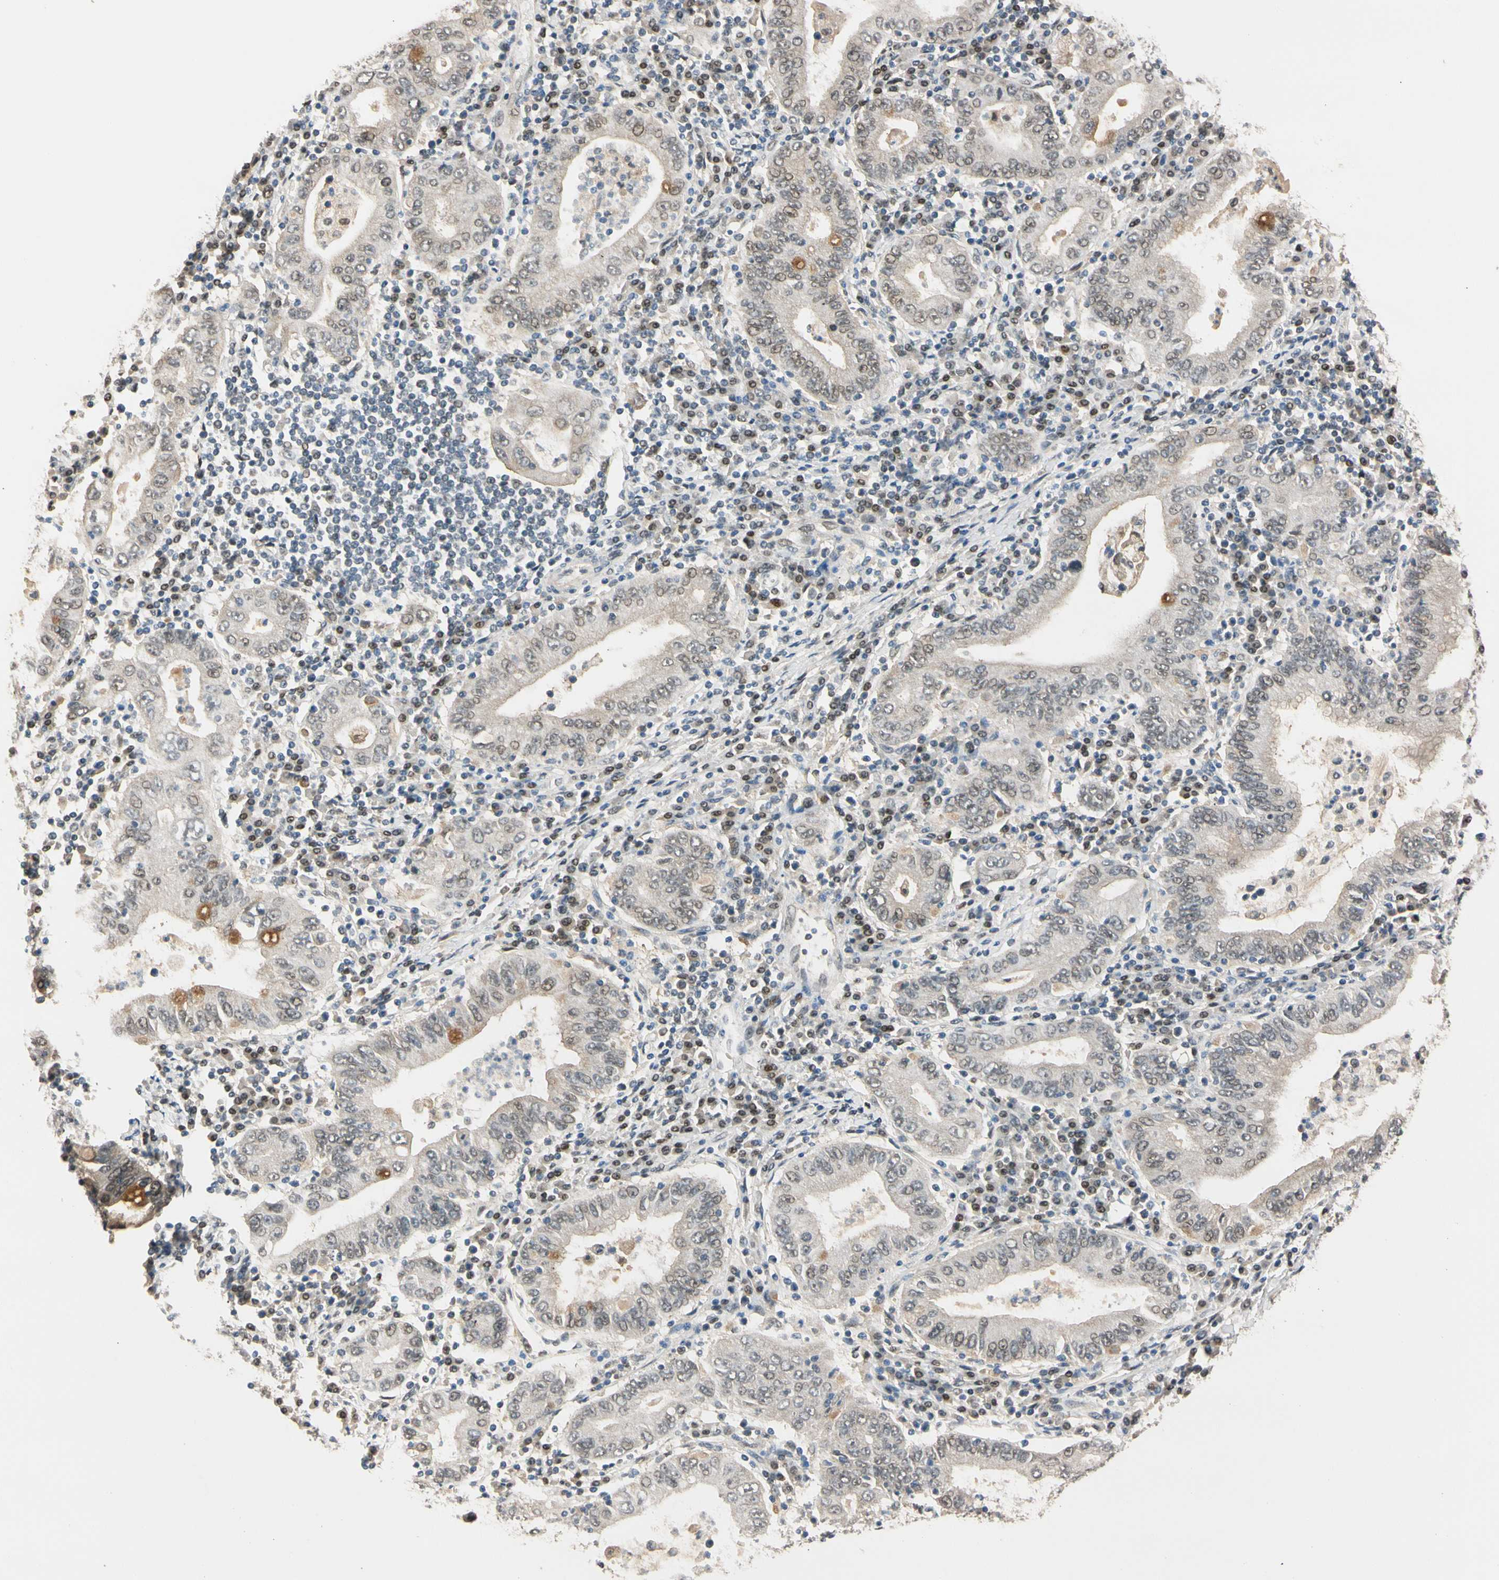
{"staining": {"intensity": "moderate", "quantity": ">75%", "location": "cytoplasmic/membranous,nuclear"}, "tissue": "stomach cancer", "cell_type": "Tumor cells", "image_type": "cancer", "snomed": [{"axis": "morphology", "description": "Normal tissue, NOS"}, {"axis": "morphology", "description": "Adenocarcinoma, NOS"}, {"axis": "topography", "description": "Esophagus"}, {"axis": "topography", "description": "Stomach, upper"}, {"axis": "topography", "description": "Peripheral nerve tissue"}], "caption": "Protein expression by immunohistochemistry (IHC) demonstrates moderate cytoplasmic/membranous and nuclear staining in approximately >75% of tumor cells in stomach cancer (adenocarcinoma). The staining was performed using DAB, with brown indicating positive protein expression. Nuclei are stained blue with hematoxylin.", "gene": "RIOX2", "patient": {"sex": "male", "age": 62}}